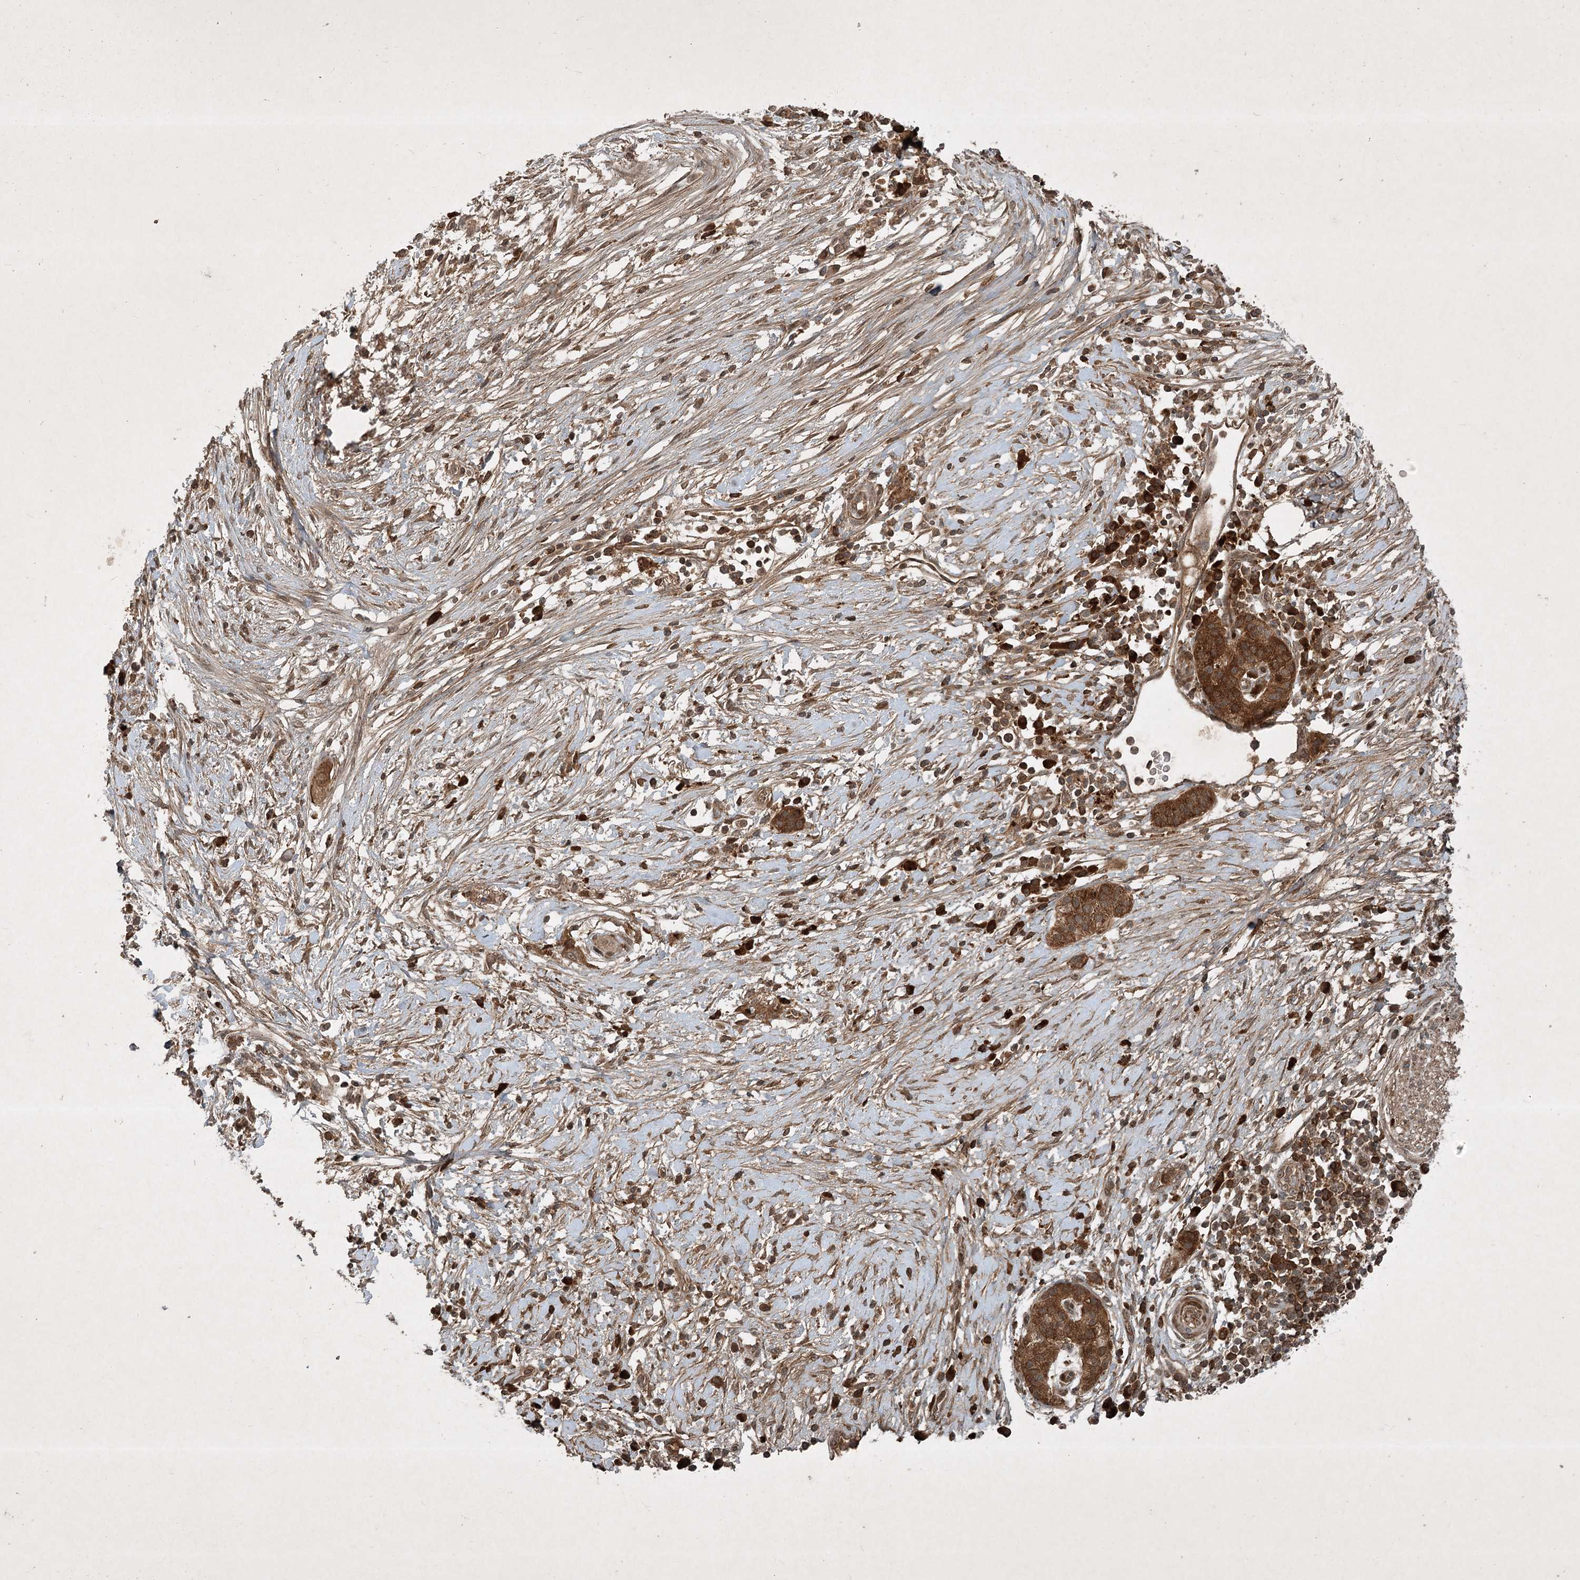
{"staining": {"intensity": "strong", "quantity": ">75%", "location": "cytoplasmic/membranous"}, "tissue": "pancreatic cancer", "cell_type": "Tumor cells", "image_type": "cancer", "snomed": [{"axis": "morphology", "description": "Adenocarcinoma, NOS"}, {"axis": "topography", "description": "Pancreas"}], "caption": "The immunohistochemical stain shows strong cytoplasmic/membranous expression in tumor cells of pancreatic cancer tissue.", "gene": "UNC93A", "patient": {"sex": "male", "age": 68}}